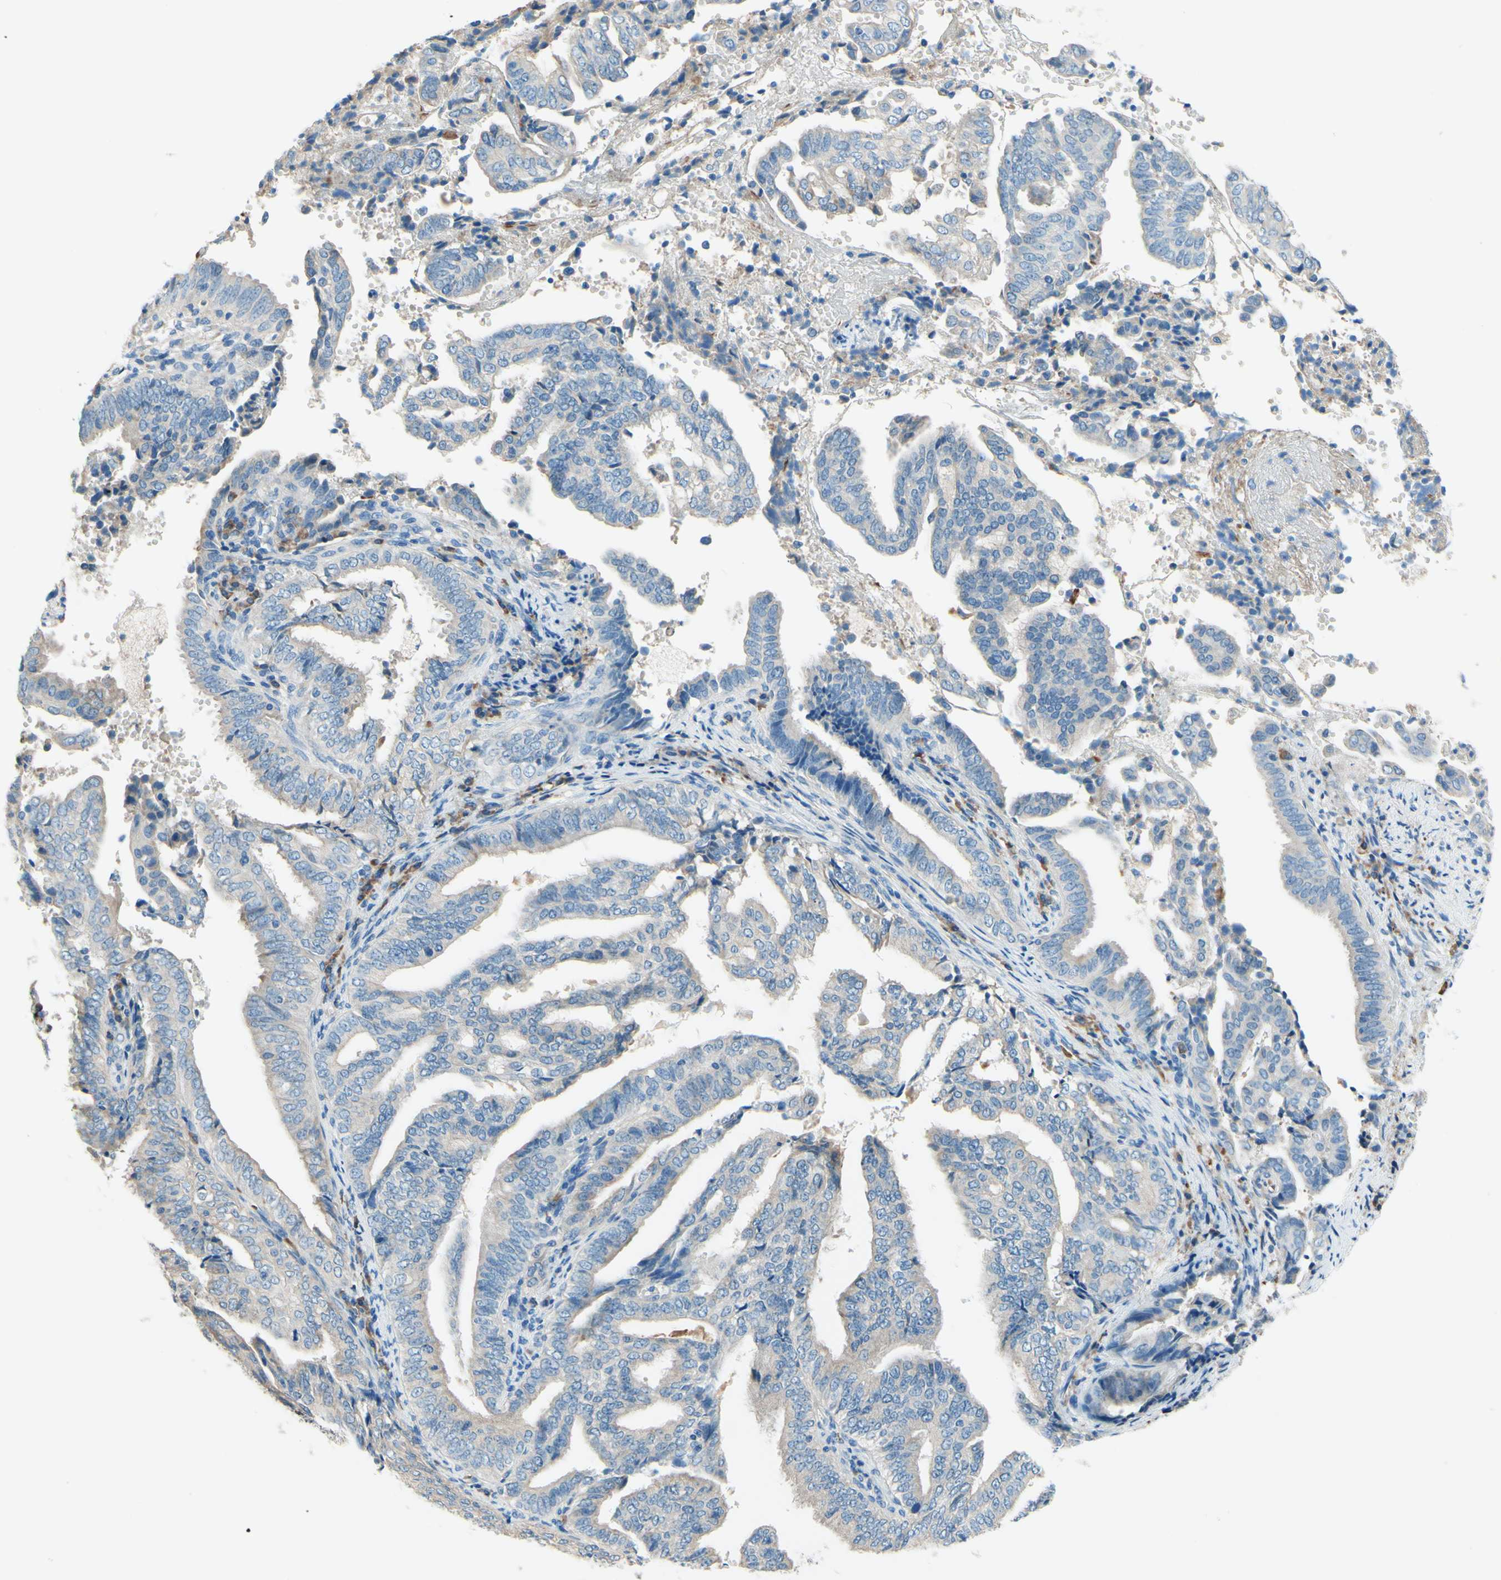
{"staining": {"intensity": "negative", "quantity": "none", "location": "none"}, "tissue": "endometrial cancer", "cell_type": "Tumor cells", "image_type": "cancer", "snomed": [{"axis": "morphology", "description": "Adenocarcinoma, NOS"}, {"axis": "topography", "description": "Endometrium"}], "caption": "A high-resolution image shows immunohistochemistry staining of endometrial adenocarcinoma, which displays no significant expression in tumor cells.", "gene": "PASD1", "patient": {"sex": "female", "age": 58}}